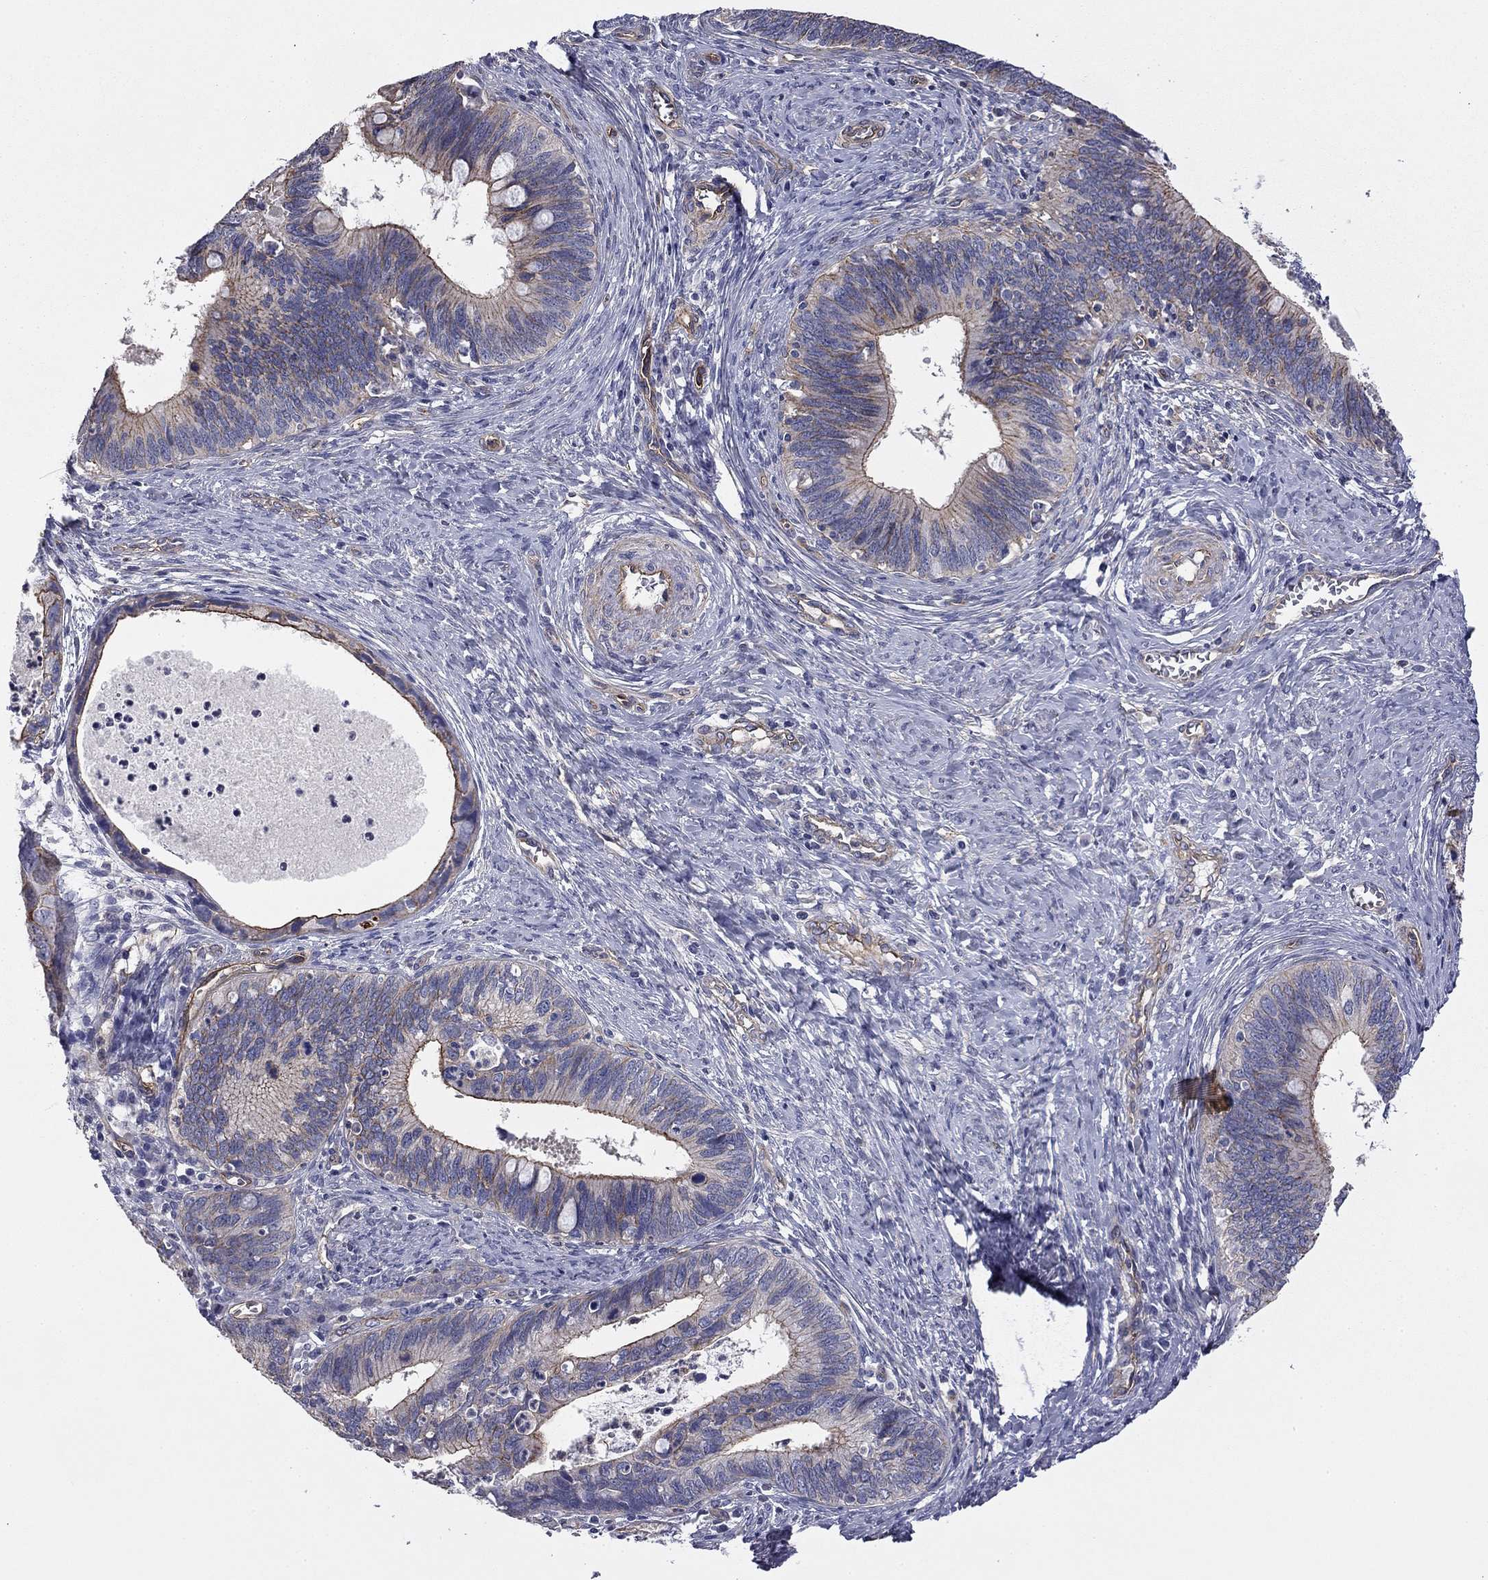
{"staining": {"intensity": "moderate", "quantity": "<25%", "location": "cytoplasmic/membranous"}, "tissue": "cervical cancer", "cell_type": "Tumor cells", "image_type": "cancer", "snomed": [{"axis": "morphology", "description": "Adenocarcinoma, NOS"}, {"axis": "topography", "description": "Cervix"}], "caption": "This histopathology image displays adenocarcinoma (cervical) stained with IHC to label a protein in brown. The cytoplasmic/membranous of tumor cells show moderate positivity for the protein. Nuclei are counter-stained blue.", "gene": "TCHH", "patient": {"sex": "female", "age": 42}}